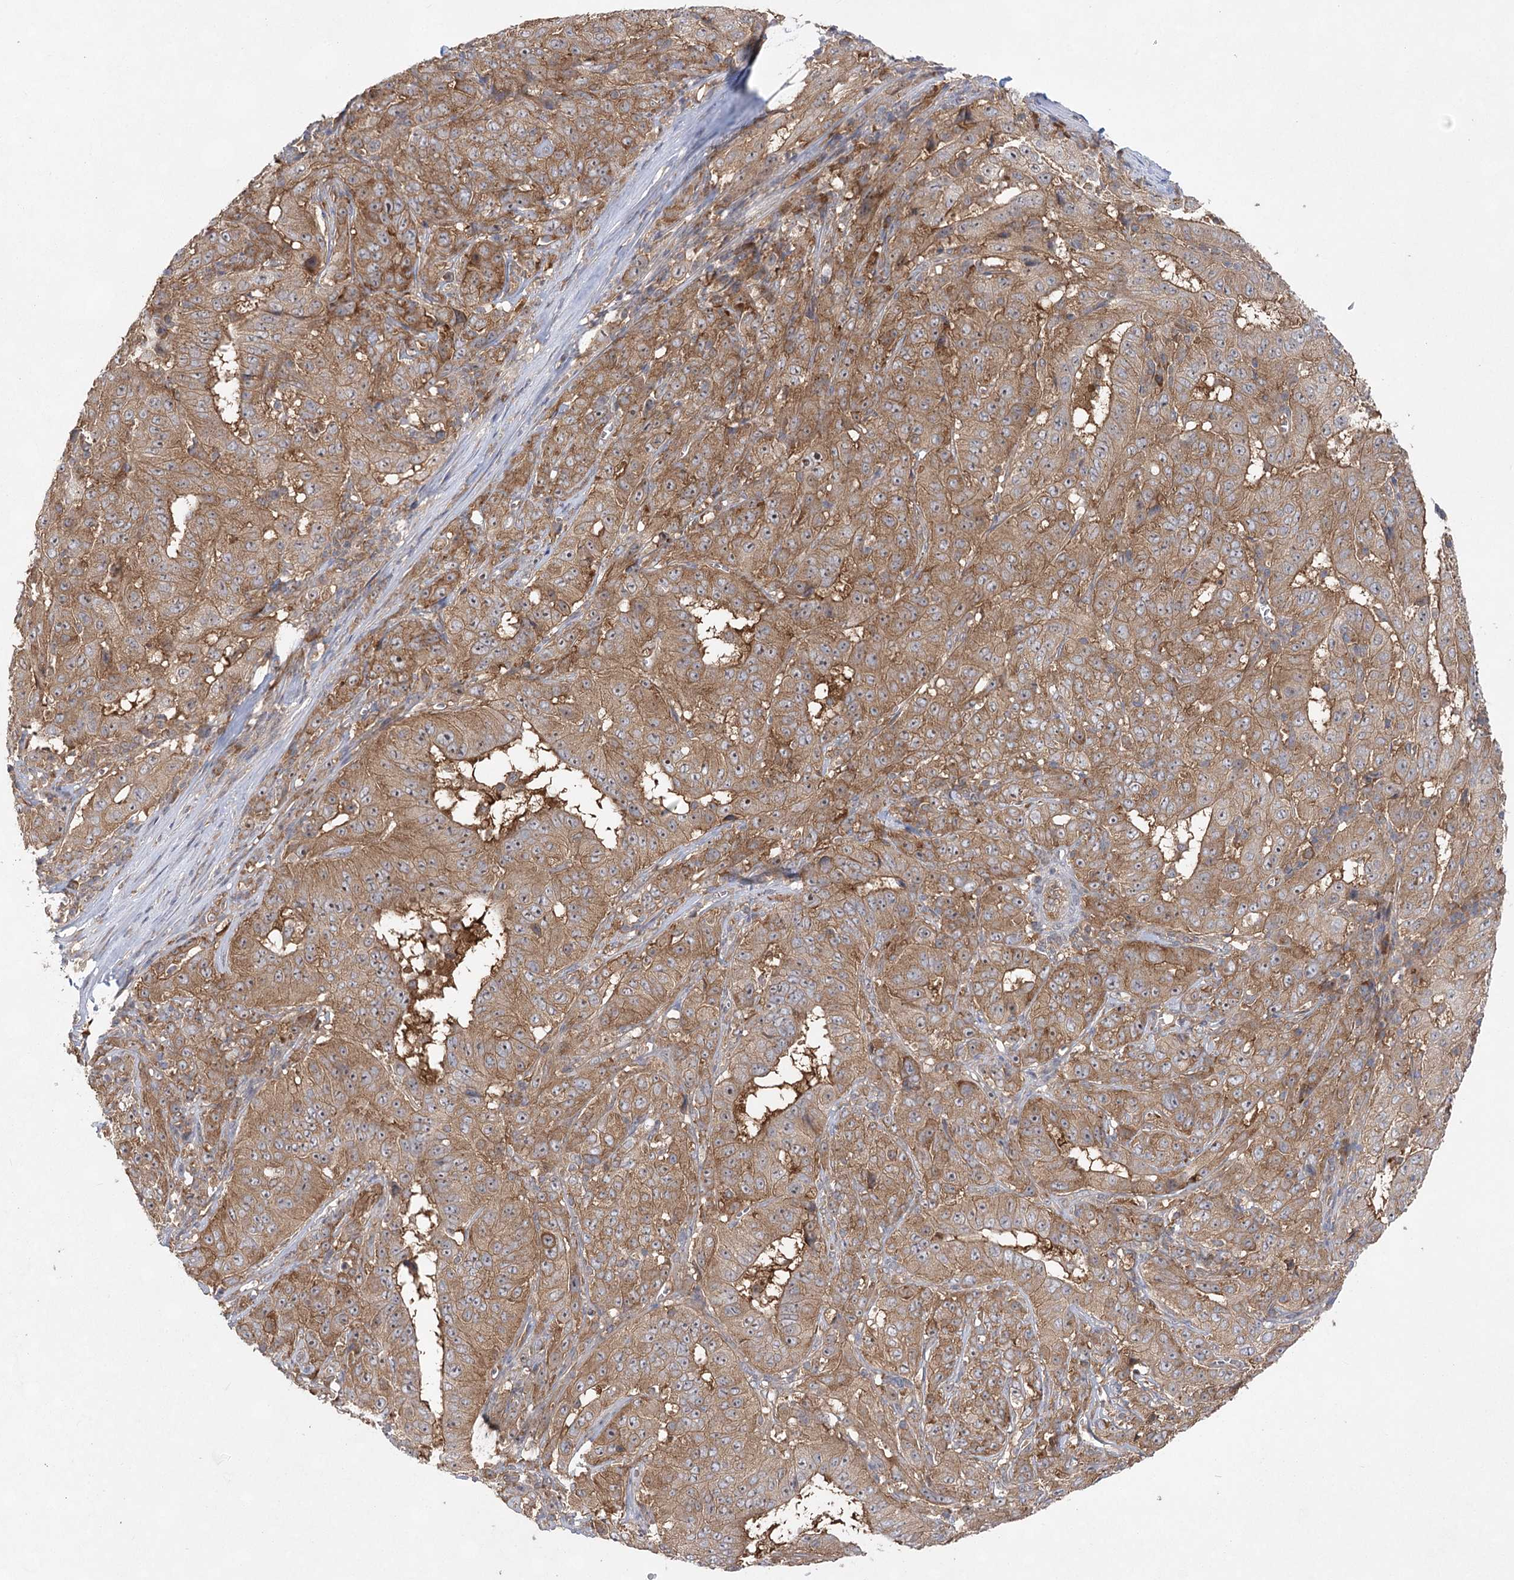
{"staining": {"intensity": "moderate", "quantity": ">75%", "location": "cytoplasmic/membranous"}, "tissue": "pancreatic cancer", "cell_type": "Tumor cells", "image_type": "cancer", "snomed": [{"axis": "morphology", "description": "Adenocarcinoma, NOS"}, {"axis": "topography", "description": "Pancreas"}], "caption": "Pancreatic cancer tissue displays moderate cytoplasmic/membranous staining in approximately >75% of tumor cells", "gene": "EIF3A", "patient": {"sex": "male", "age": 63}}